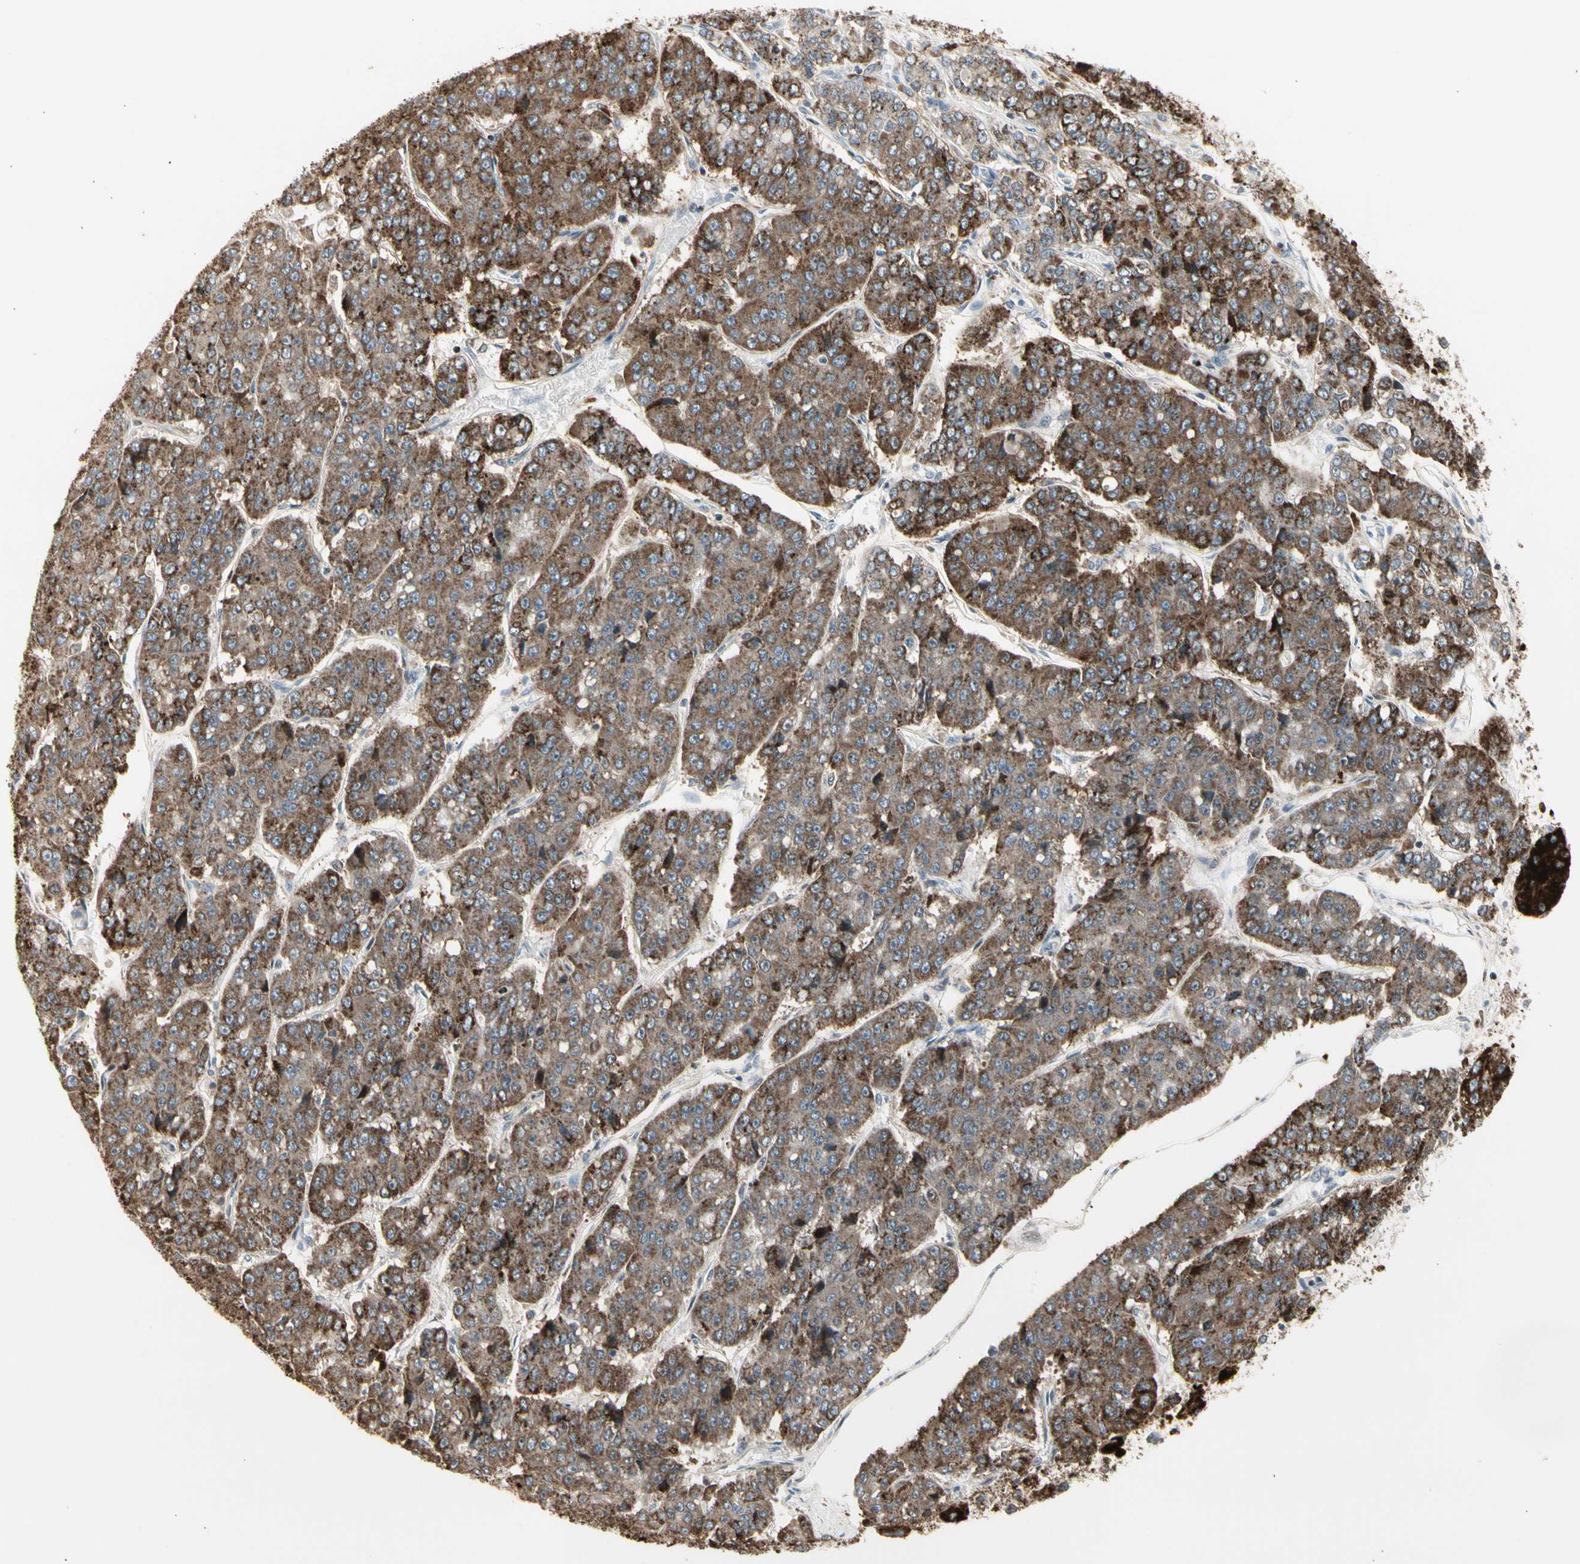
{"staining": {"intensity": "moderate", "quantity": ">75%", "location": "cytoplasmic/membranous"}, "tissue": "pancreatic cancer", "cell_type": "Tumor cells", "image_type": "cancer", "snomed": [{"axis": "morphology", "description": "Adenocarcinoma, NOS"}, {"axis": "topography", "description": "Pancreas"}], "caption": "Immunohistochemistry (IHC) (DAB) staining of pancreatic cancer (adenocarcinoma) exhibits moderate cytoplasmic/membranous protein positivity in approximately >75% of tumor cells.", "gene": "TMEM176A", "patient": {"sex": "male", "age": 50}}